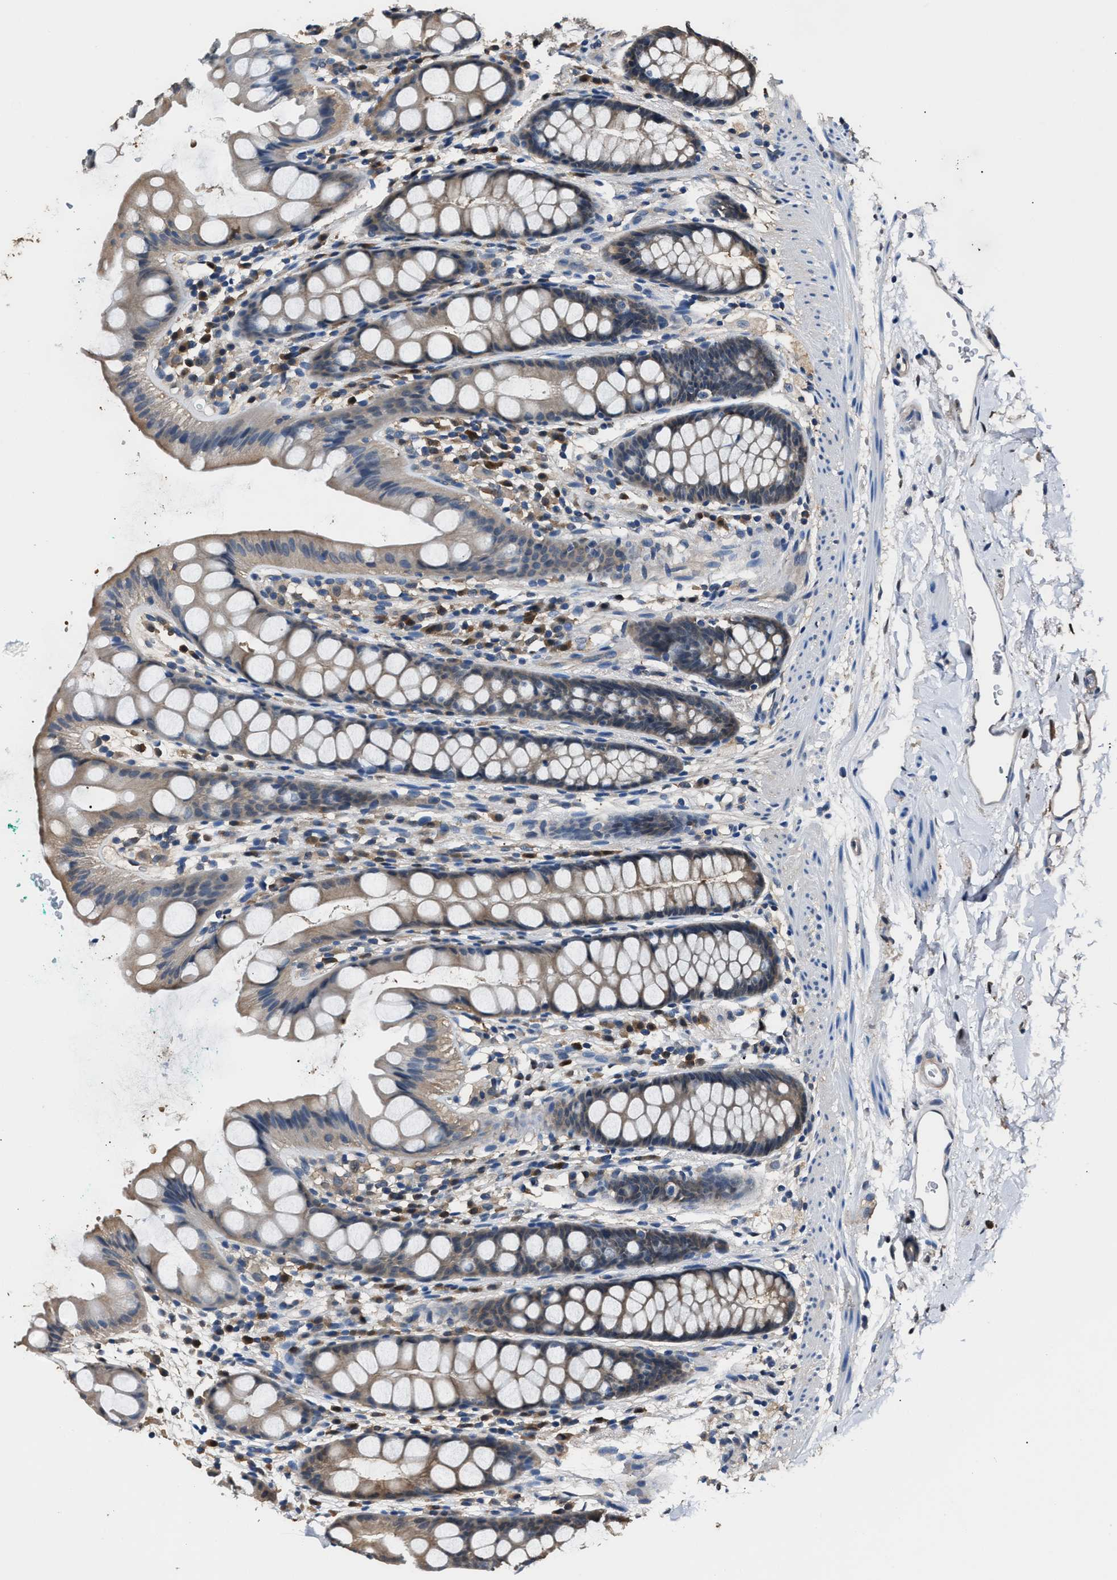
{"staining": {"intensity": "weak", "quantity": ">75%", "location": "cytoplasmic/membranous"}, "tissue": "rectum", "cell_type": "Glandular cells", "image_type": "normal", "snomed": [{"axis": "morphology", "description": "Normal tissue, NOS"}, {"axis": "topography", "description": "Rectum"}], "caption": "IHC (DAB) staining of normal rectum demonstrates weak cytoplasmic/membranous protein staining in approximately >75% of glandular cells.", "gene": "GSTP1", "patient": {"sex": "female", "age": 65}}